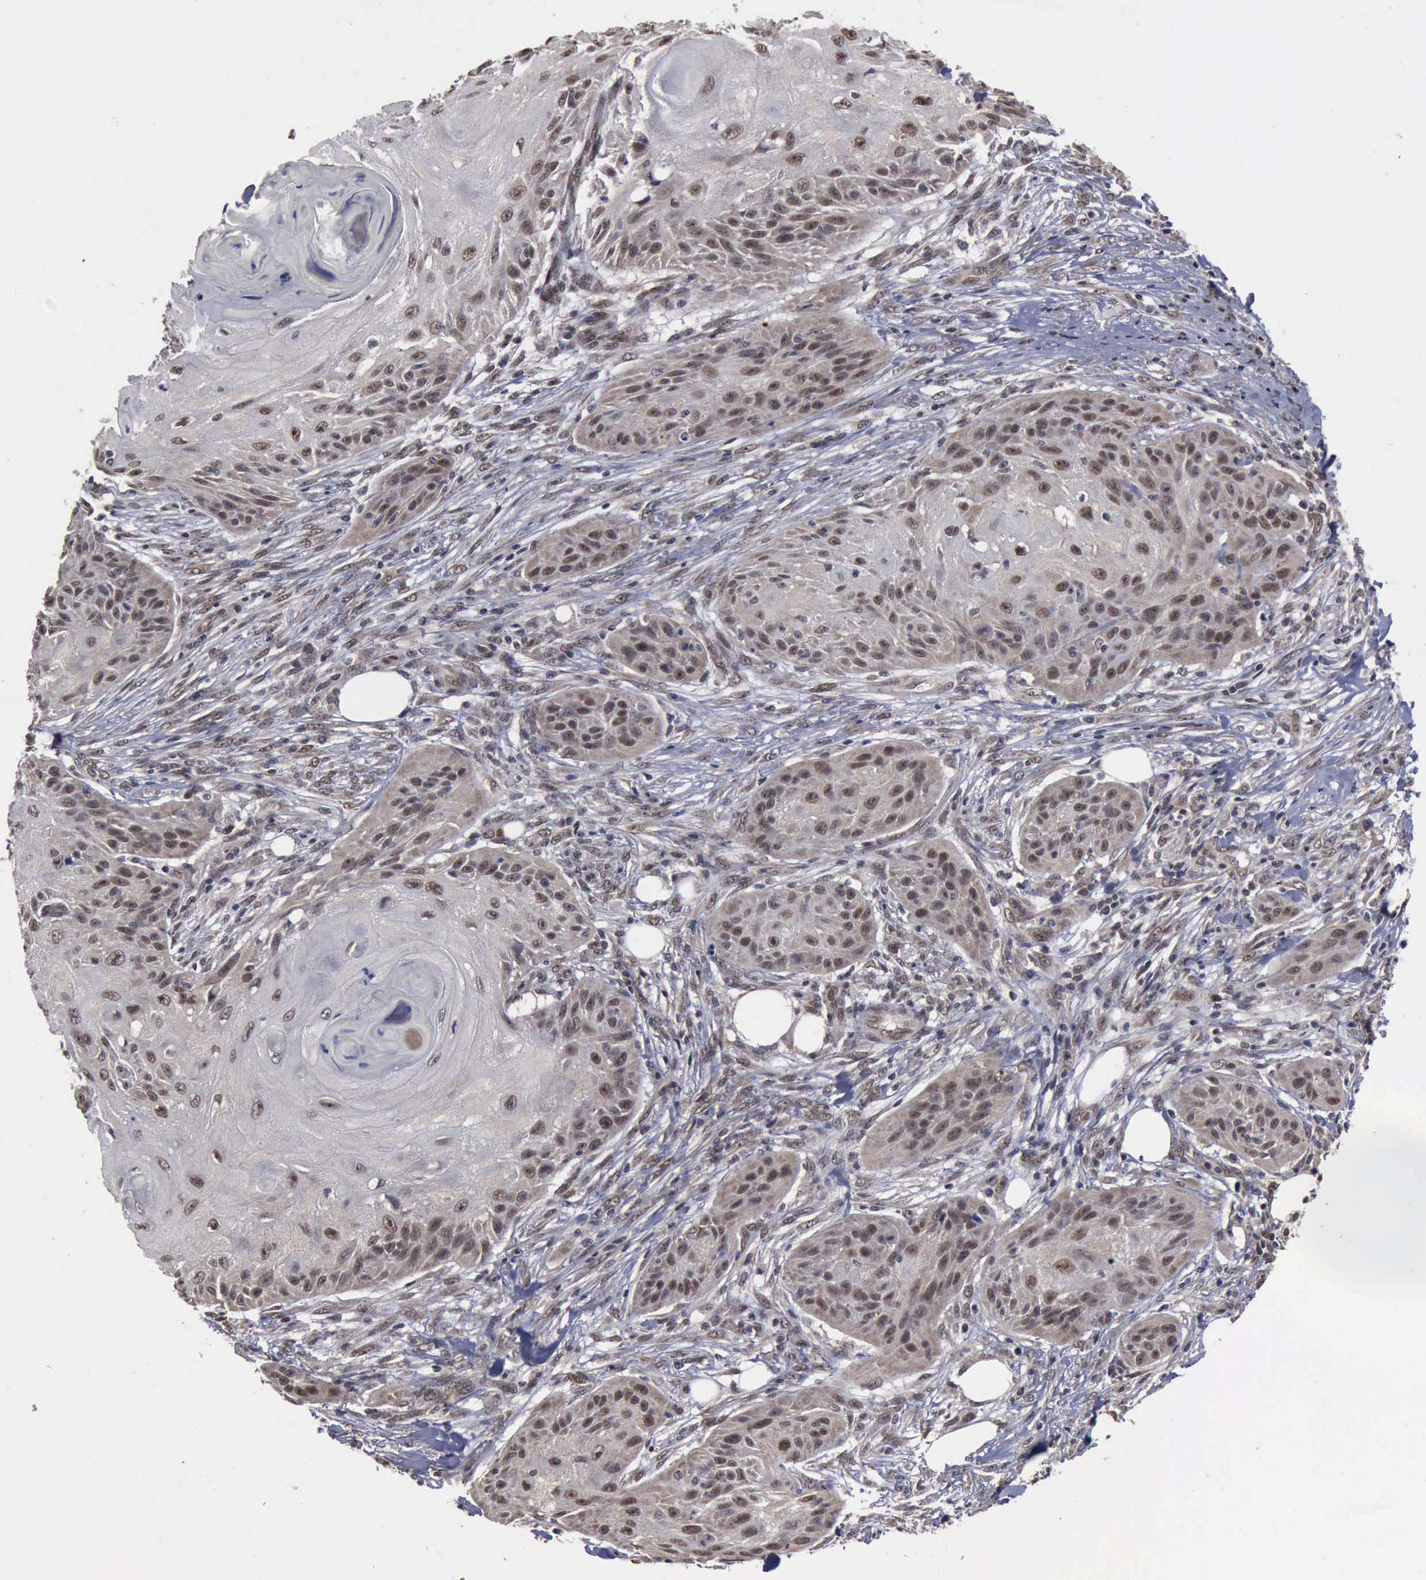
{"staining": {"intensity": "moderate", "quantity": "25%-75%", "location": "cytoplasmic/membranous,nuclear"}, "tissue": "skin cancer", "cell_type": "Tumor cells", "image_type": "cancer", "snomed": [{"axis": "morphology", "description": "Squamous cell carcinoma, NOS"}, {"axis": "topography", "description": "Skin"}], "caption": "Moderate cytoplasmic/membranous and nuclear protein expression is identified in about 25%-75% of tumor cells in skin cancer.", "gene": "RTCB", "patient": {"sex": "female", "age": 88}}